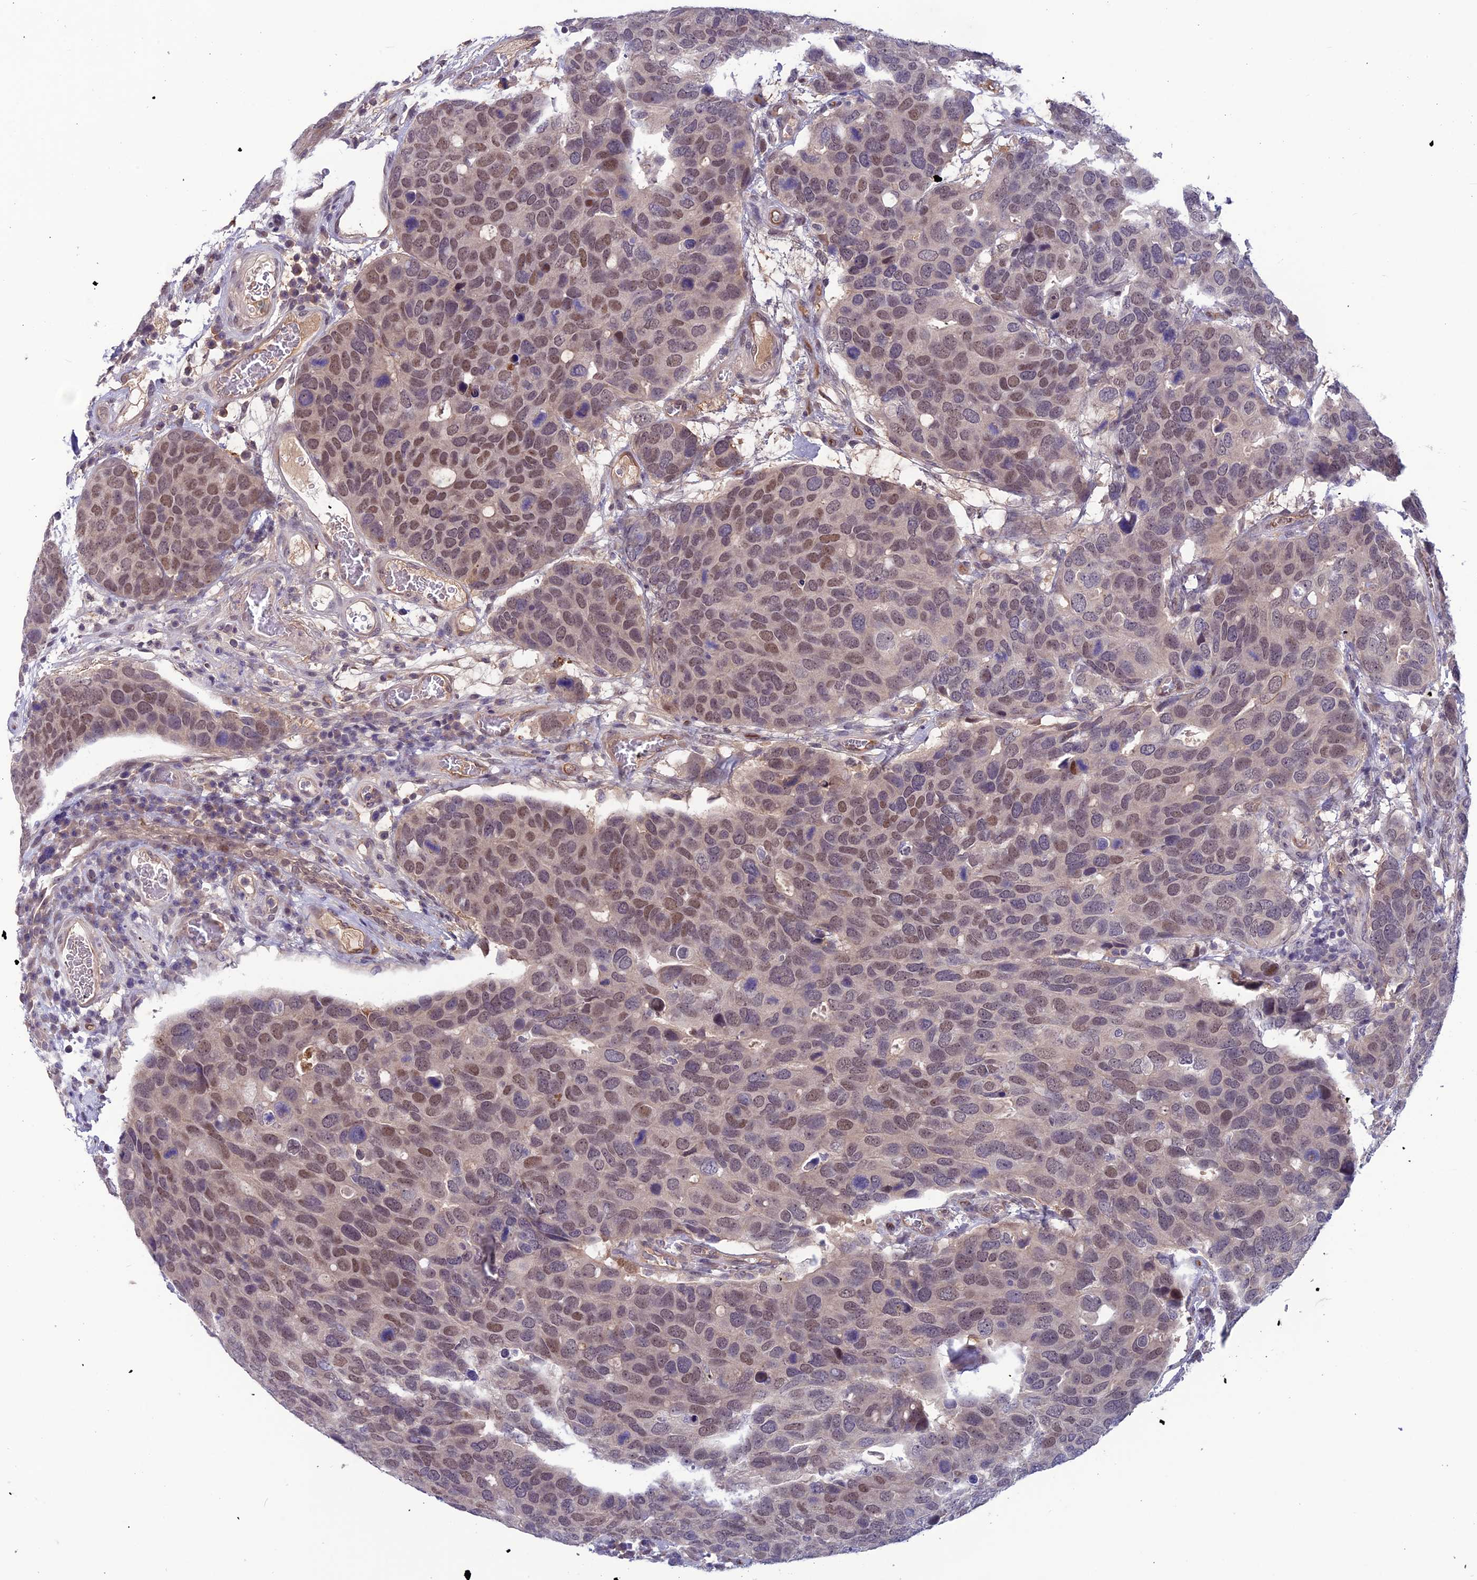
{"staining": {"intensity": "weak", "quantity": "25%-75%", "location": "nuclear"}, "tissue": "breast cancer", "cell_type": "Tumor cells", "image_type": "cancer", "snomed": [{"axis": "morphology", "description": "Duct carcinoma"}, {"axis": "topography", "description": "Breast"}], "caption": "Immunohistochemistry (IHC) of breast cancer (invasive ductal carcinoma) displays low levels of weak nuclear positivity in approximately 25%-75% of tumor cells.", "gene": "FKBPL", "patient": {"sex": "female", "age": 83}}